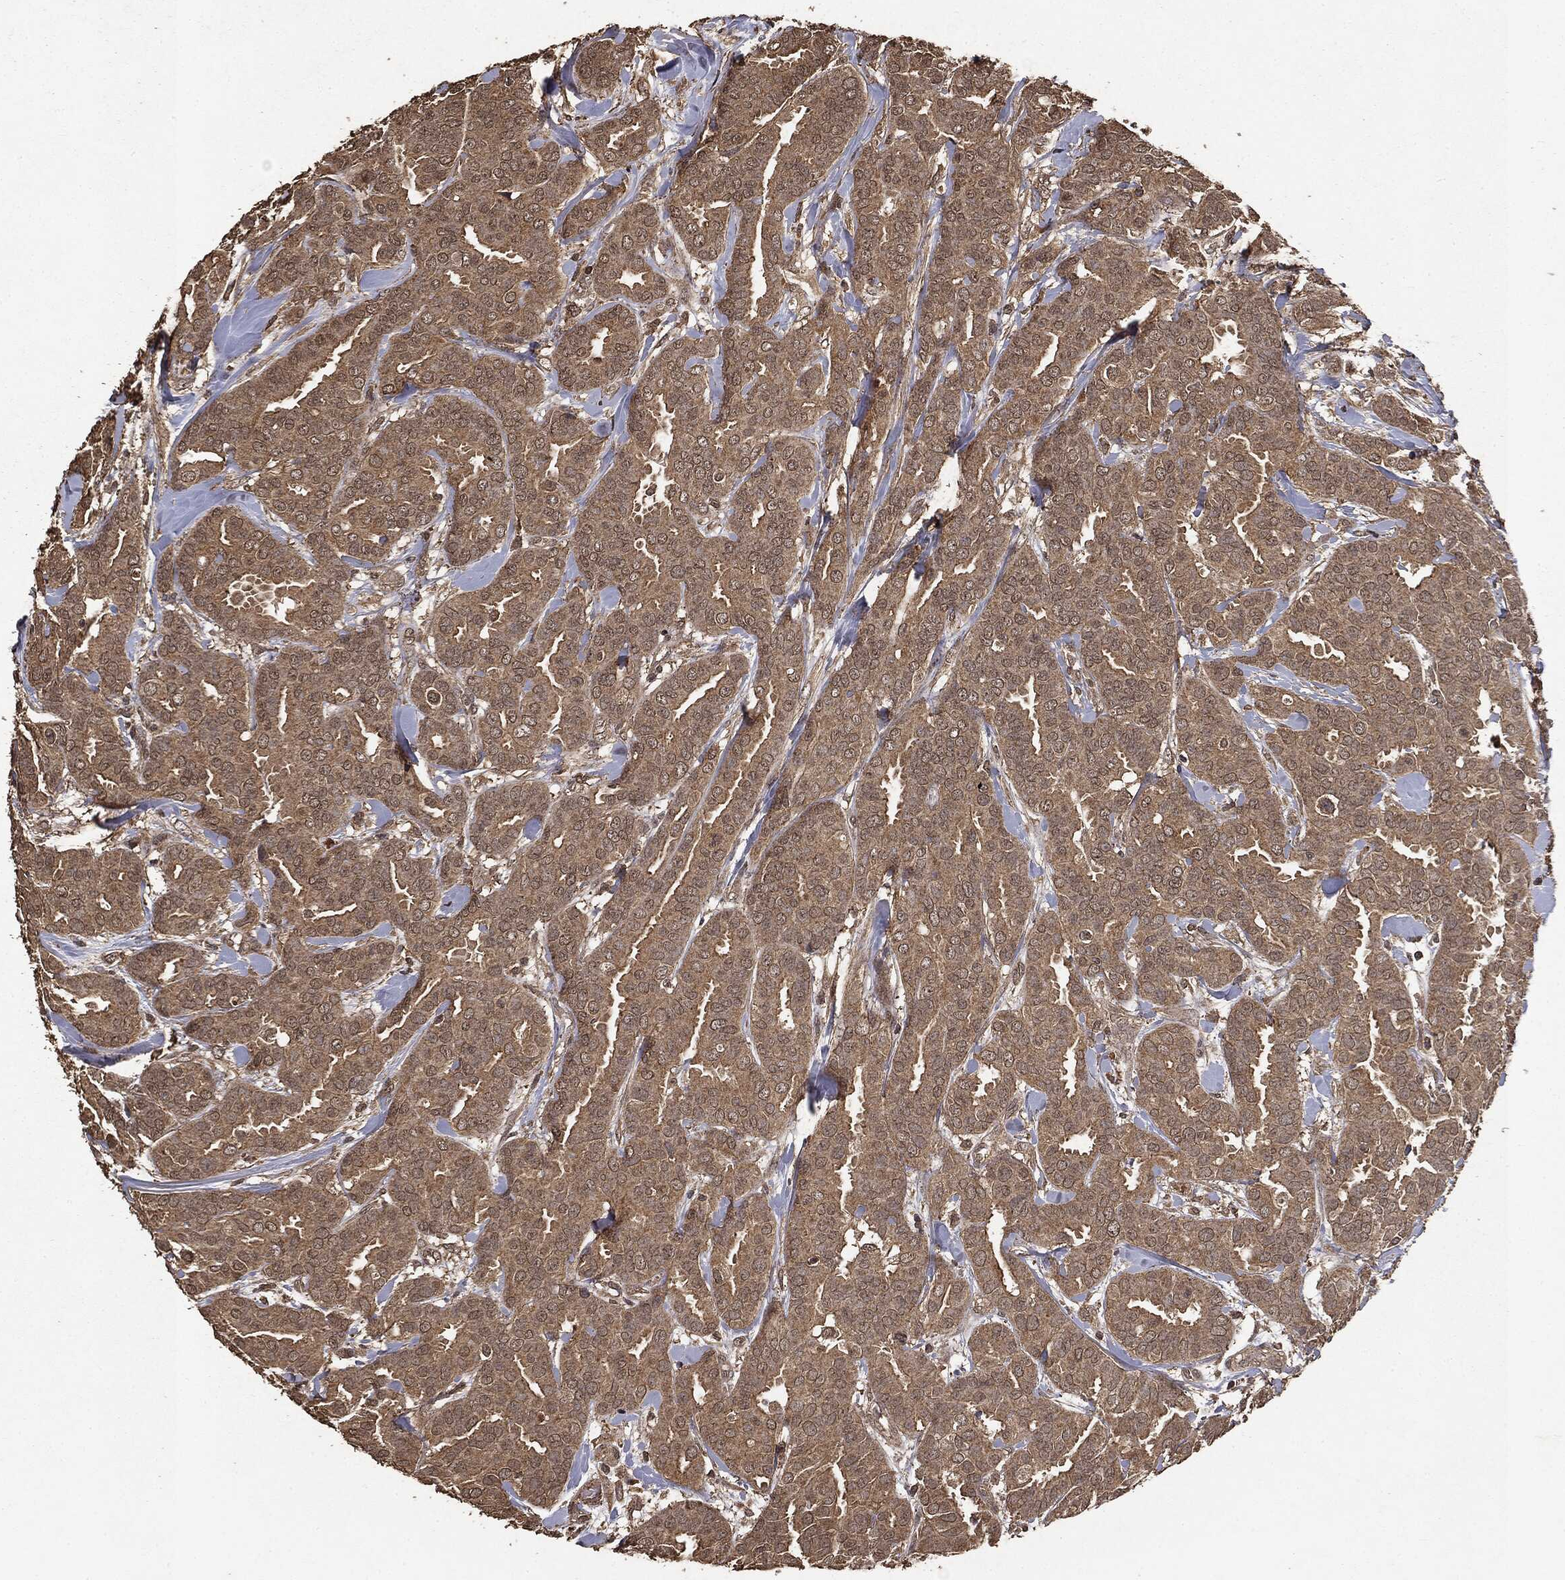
{"staining": {"intensity": "moderate", "quantity": ">75%", "location": "cytoplasmic/membranous"}, "tissue": "breast cancer", "cell_type": "Tumor cells", "image_type": "cancer", "snomed": [{"axis": "morphology", "description": "Duct carcinoma"}, {"axis": "topography", "description": "Breast"}], "caption": "An image of human breast intraductal carcinoma stained for a protein displays moderate cytoplasmic/membranous brown staining in tumor cells. Immunohistochemistry stains the protein of interest in brown and the nuclei are stained blue.", "gene": "NME1", "patient": {"sex": "female", "age": 45}}